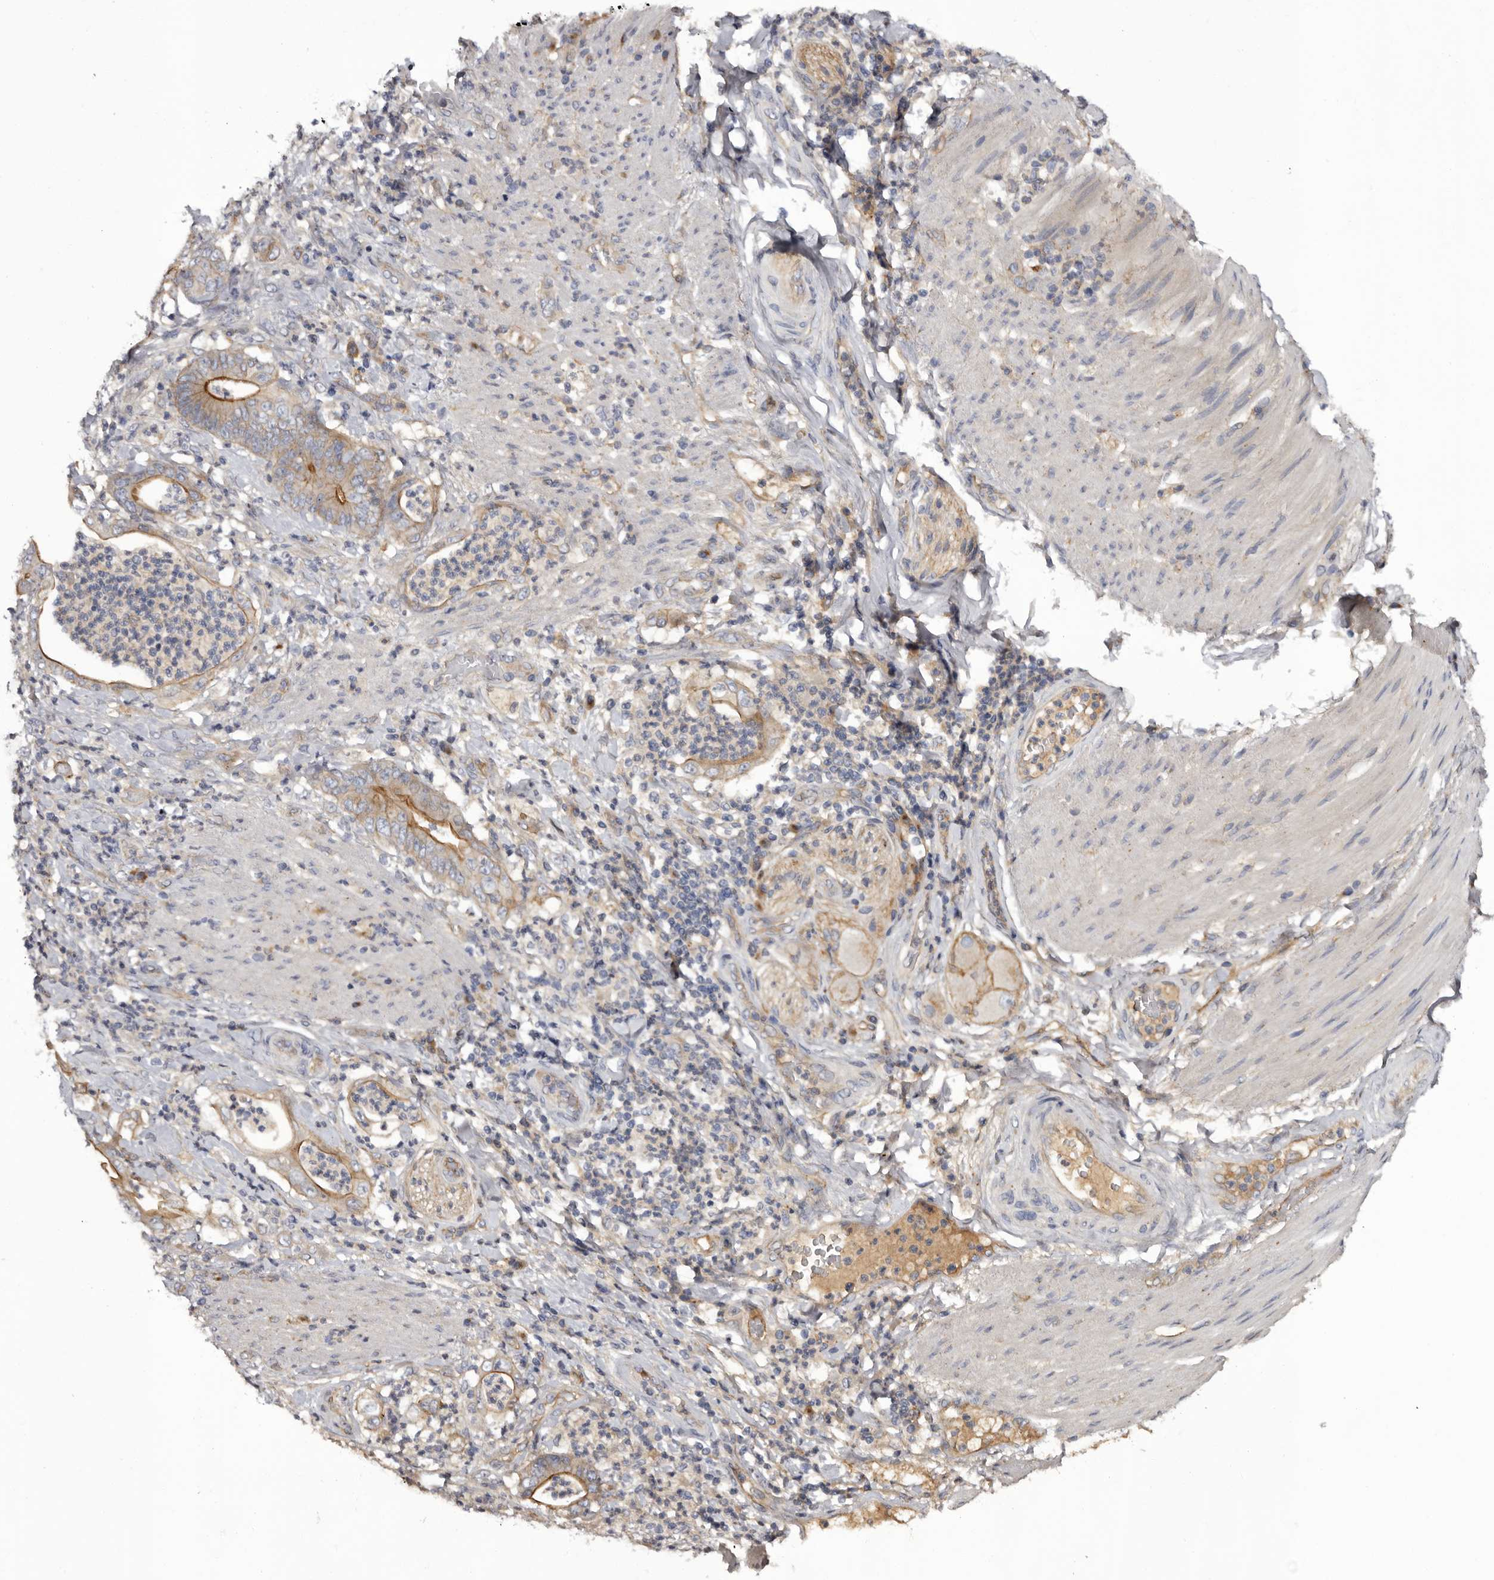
{"staining": {"intensity": "moderate", "quantity": "25%-75%", "location": "cytoplasmic/membranous"}, "tissue": "stomach cancer", "cell_type": "Tumor cells", "image_type": "cancer", "snomed": [{"axis": "morphology", "description": "Adenocarcinoma, NOS"}, {"axis": "topography", "description": "Stomach"}], "caption": "IHC staining of stomach cancer, which demonstrates medium levels of moderate cytoplasmic/membranous positivity in about 25%-75% of tumor cells indicating moderate cytoplasmic/membranous protein positivity. The staining was performed using DAB (3,3'-diaminobenzidine) (brown) for protein detection and nuclei were counterstained in hematoxylin (blue).", "gene": "INKA2", "patient": {"sex": "female", "age": 73}}